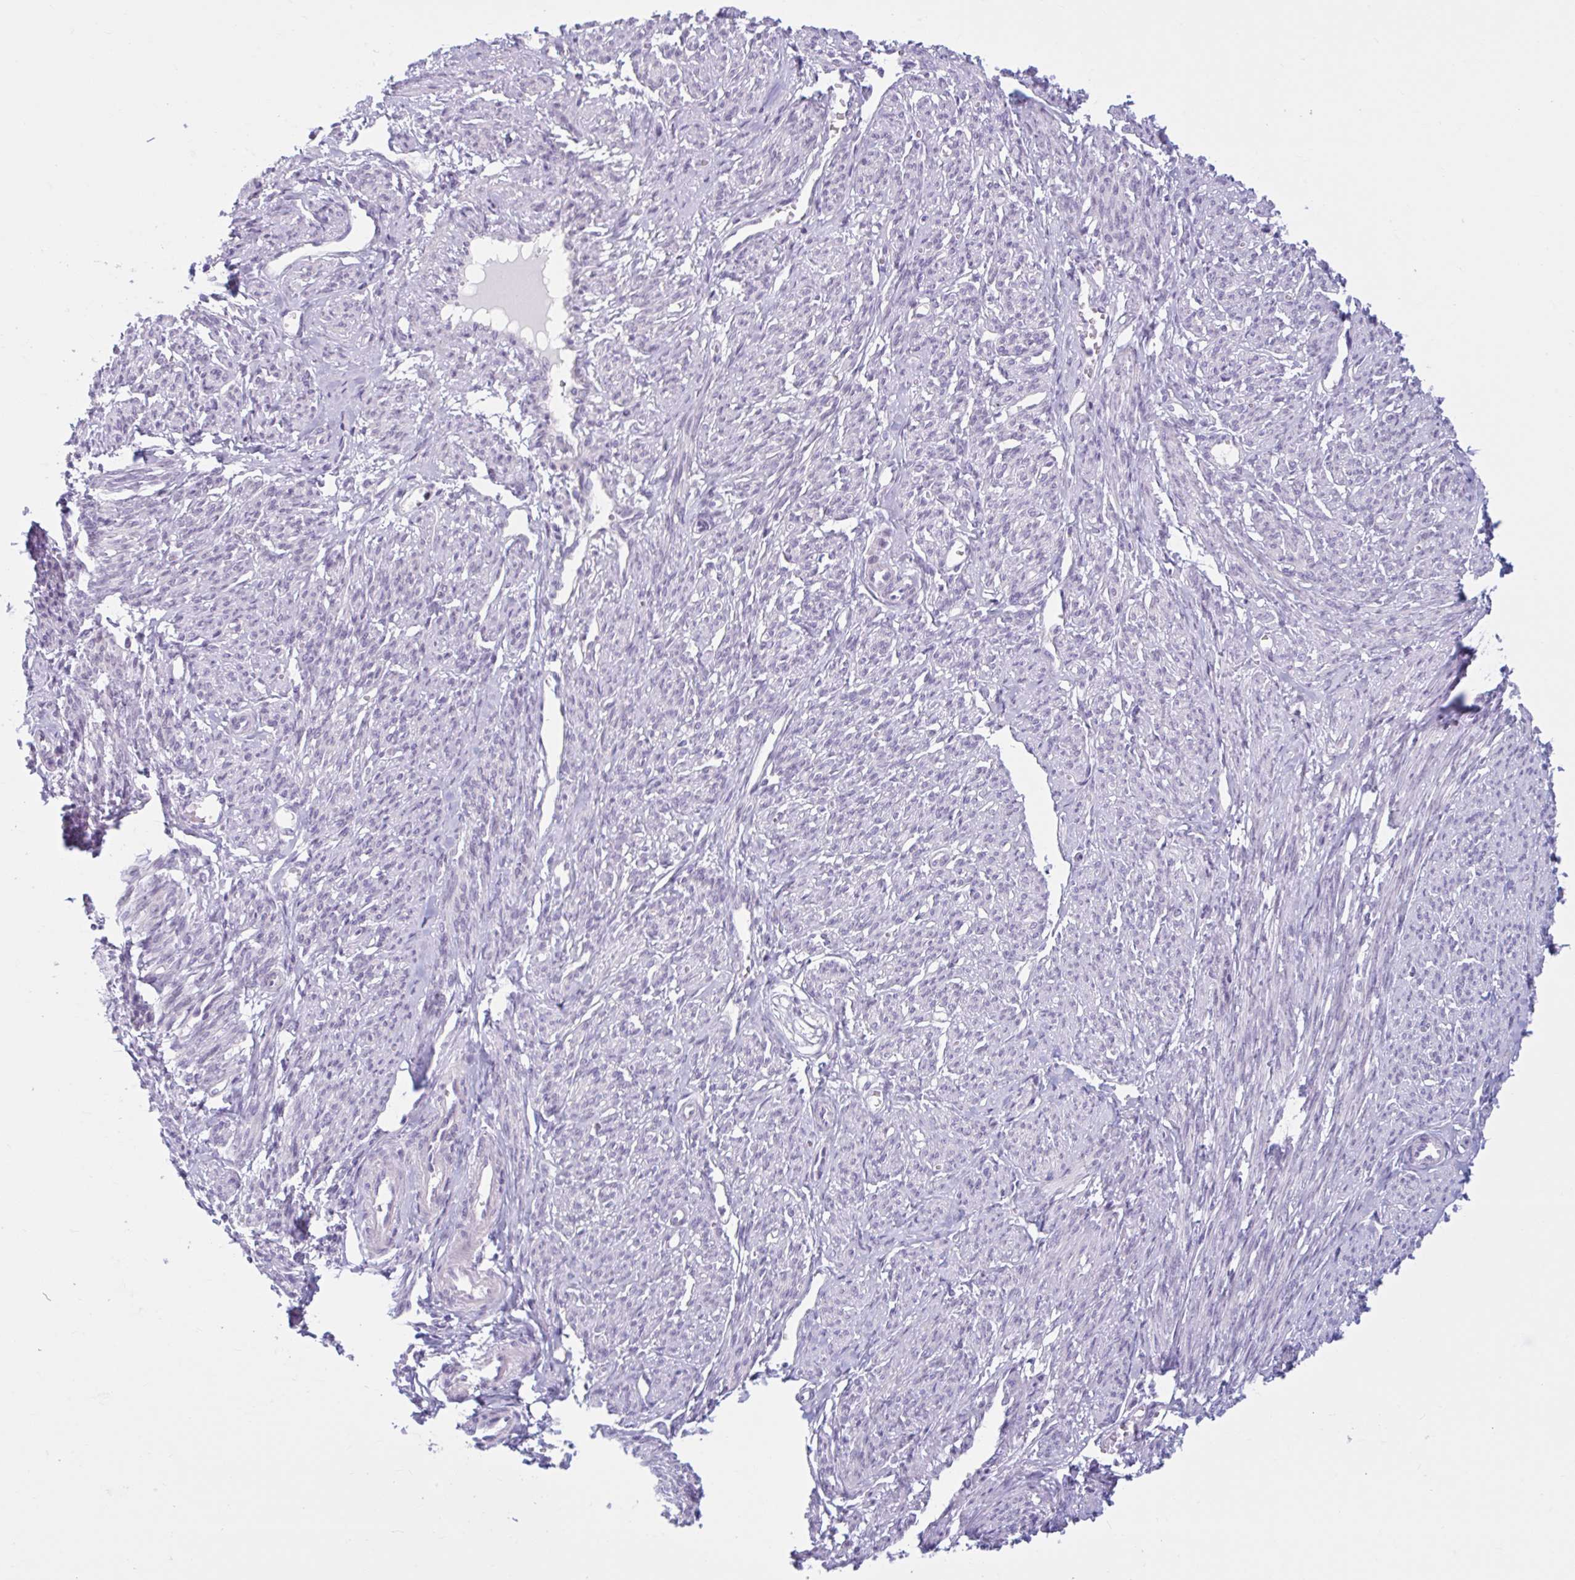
{"staining": {"intensity": "negative", "quantity": "none", "location": "none"}, "tissue": "smooth muscle", "cell_type": "Smooth muscle cells", "image_type": "normal", "snomed": [{"axis": "morphology", "description": "Normal tissue, NOS"}, {"axis": "topography", "description": "Smooth muscle"}], "caption": "DAB (3,3'-diaminobenzidine) immunohistochemical staining of normal human smooth muscle displays no significant positivity in smooth muscle cells. (DAB (3,3'-diaminobenzidine) IHC, high magnification).", "gene": "FAM153A", "patient": {"sex": "female", "age": 65}}